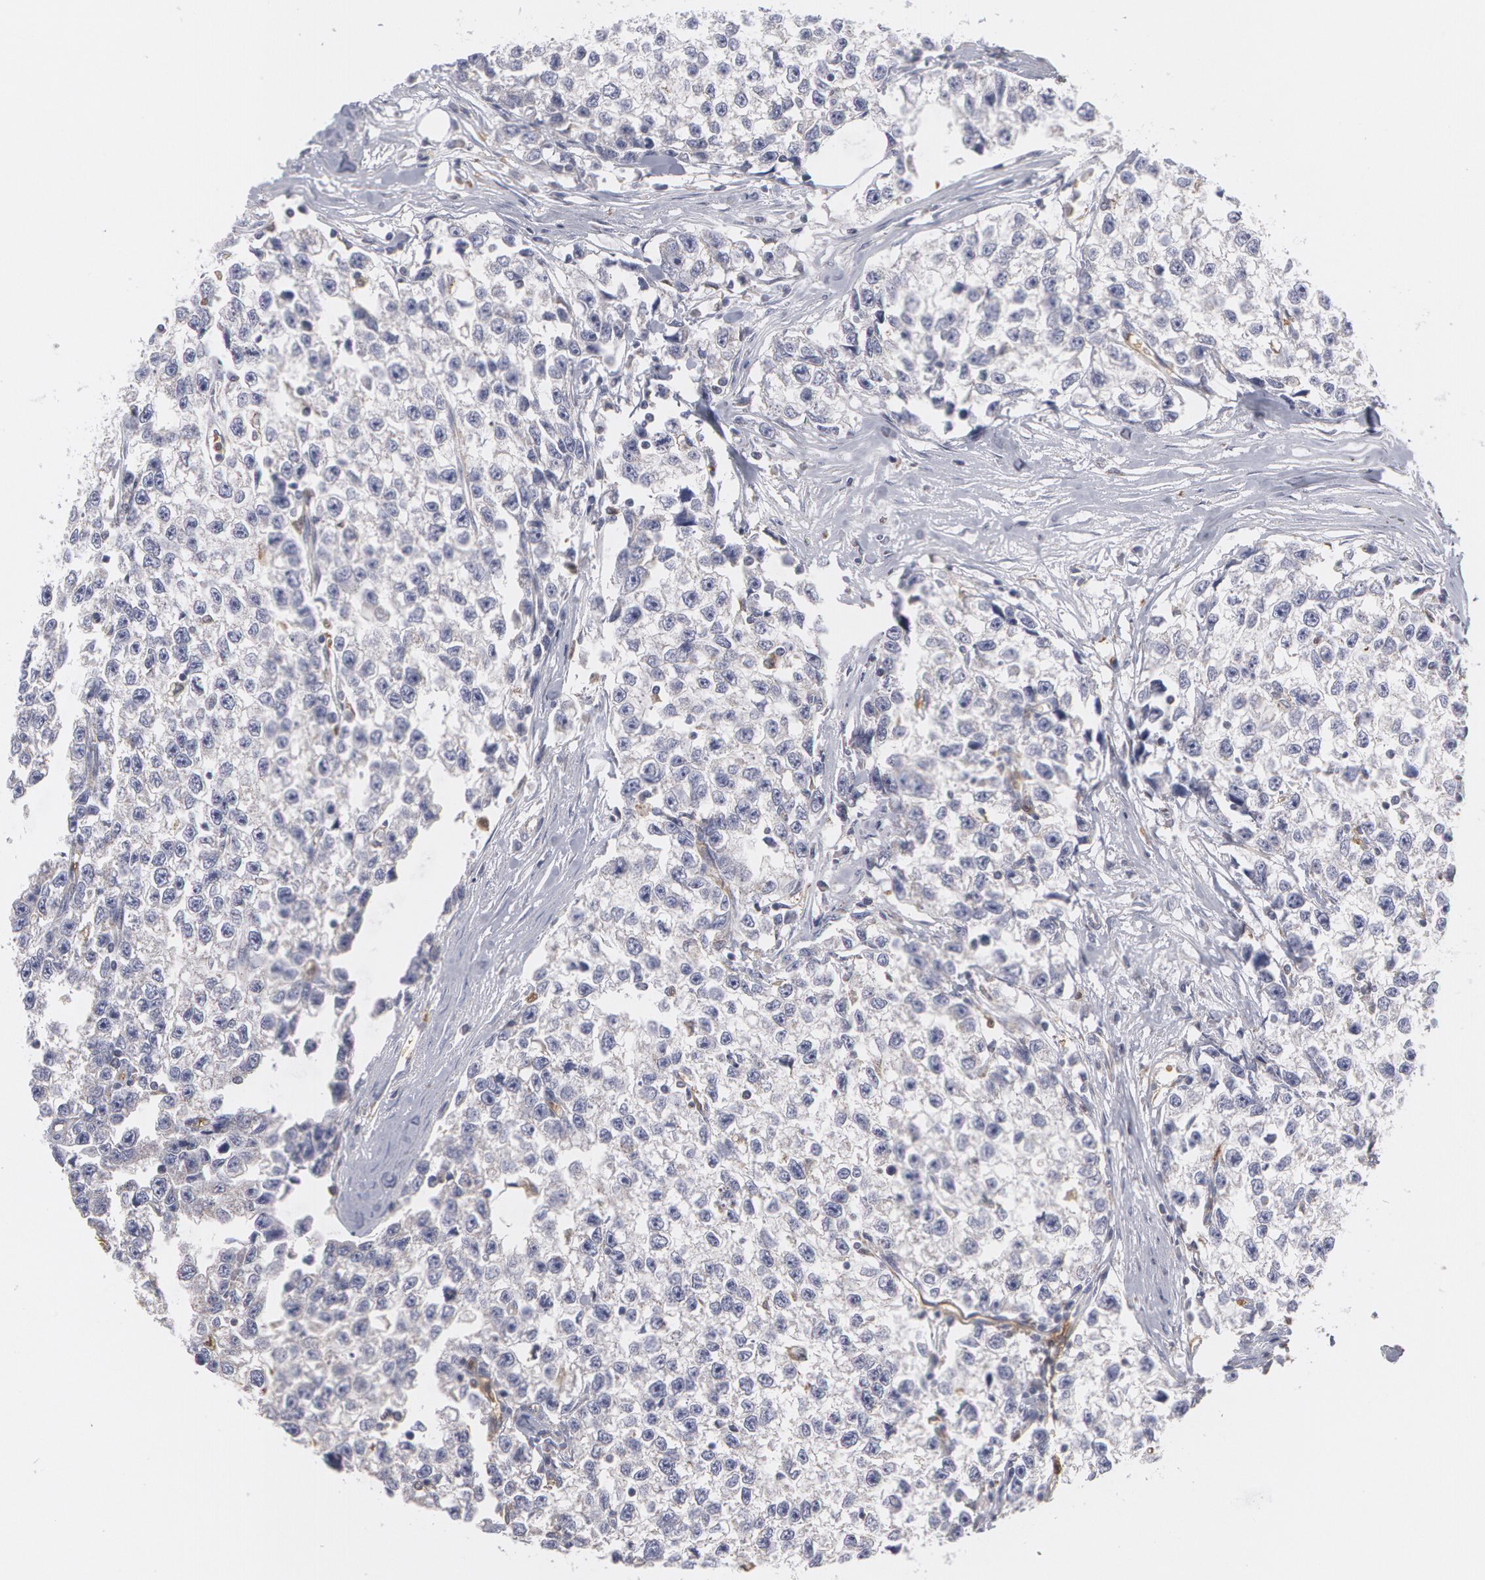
{"staining": {"intensity": "weak", "quantity": "25%-75%", "location": "cytoplasmic/membranous"}, "tissue": "testis cancer", "cell_type": "Tumor cells", "image_type": "cancer", "snomed": [{"axis": "morphology", "description": "Seminoma, NOS"}, {"axis": "morphology", "description": "Carcinoma, Embryonal, NOS"}, {"axis": "topography", "description": "Testis"}], "caption": "Tumor cells demonstrate low levels of weak cytoplasmic/membranous staining in about 25%-75% of cells in human testis cancer (embryonal carcinoma).", "gene": "CAT", "patient": {"sex": "male", "age": 30}}